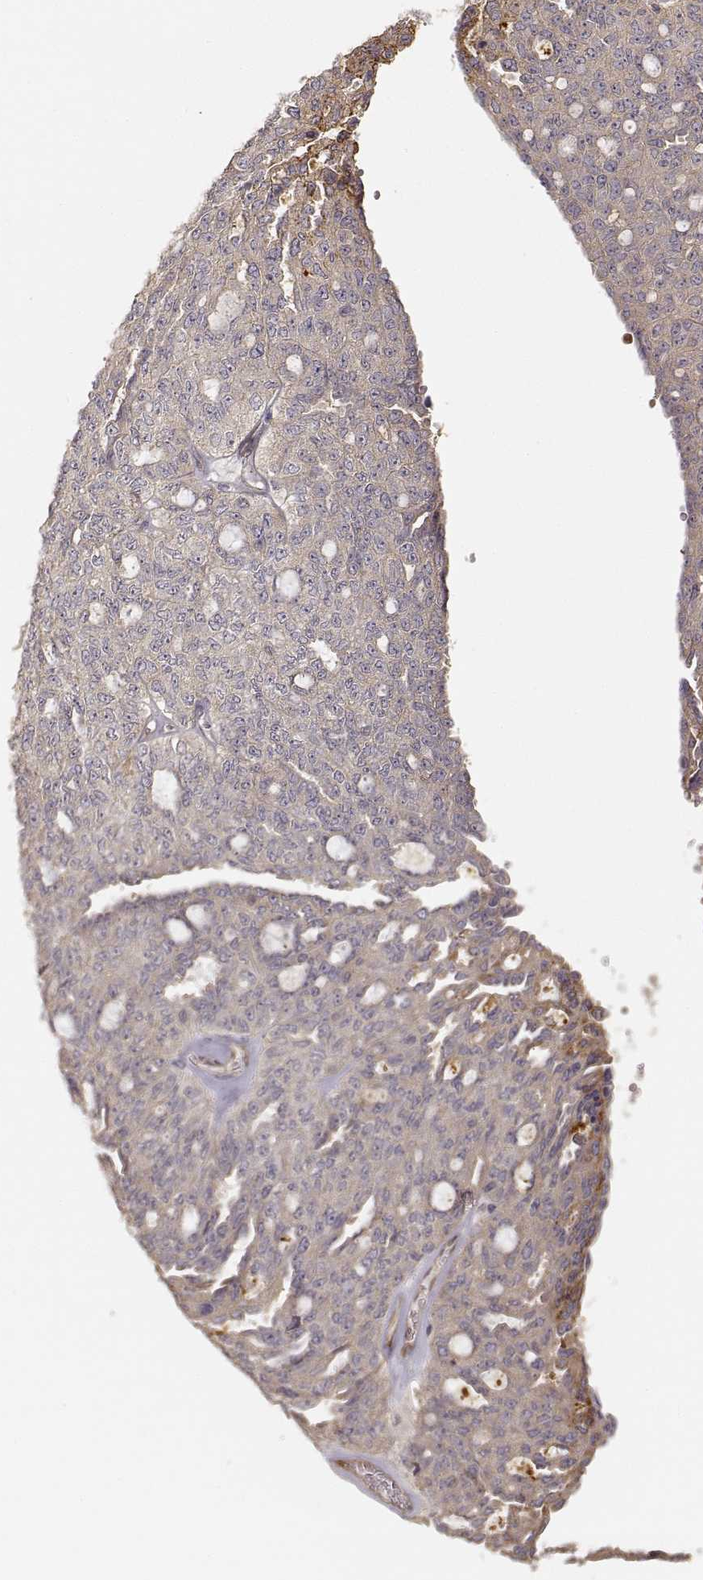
{"staining": {"intensity": "weak", "quantity": "25%-75%", "location": "cytoplasmic/membranous"}, "tissue": "ovarian cancer", "cell_type": "Tumor cells", "image_type": "cancer", "snomed": [{"axis": "morphology", "description": "Cystadenocarcinoma, serous, NOS"}, {"axis": "topography", "description": "Ovary"}], "caption": "Ovarian serous cystadenocarcinoma stained with DAB (3,3'-diaminobenzidine) IHC demonstrates low levels of weak cytoplasmic/membranous expression in about 25%-75% of tumor cells.", "gene": "LAMA4", "patient": {"sex": "female", "age": 71}}